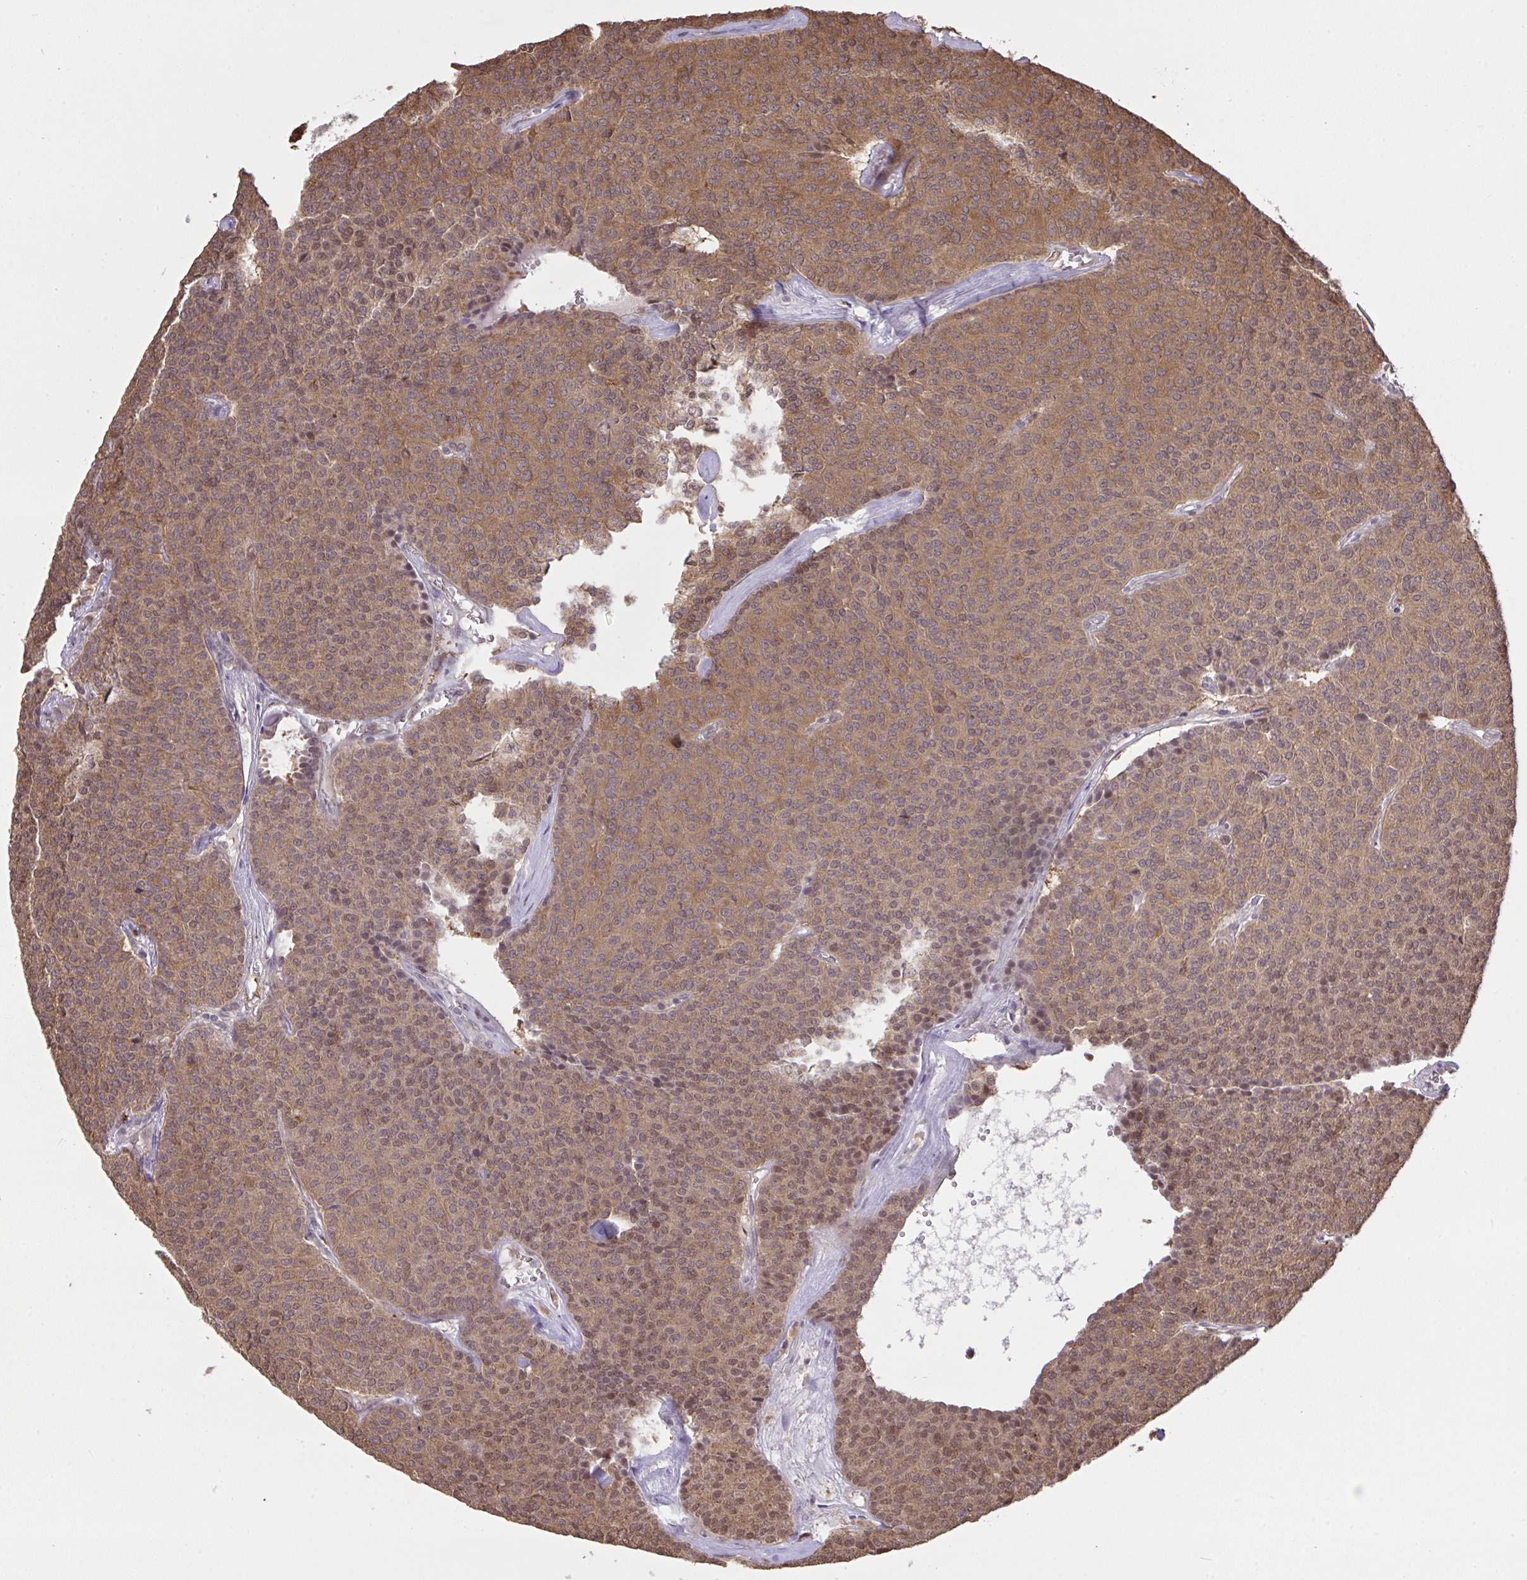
{"staining": {"intensity": "moderate", "quantity": "25%-75%", "location": "cytoplasmic/membranous,nuclear"}, "tissue": "carcinoid", "cell_type": "Tumor cells", "image_type": "cancer", "snomed": [{"axis": "morphology", "description": "Carcinoid, malignant, NOS"}, {"axis": "topography", "description": "Lung"}], "caption": "The photomicrograph shows staining of carcinoid, revealing moderate cytoplasmic/membranous and nuclear protein positivity (brown color) within tumor cells.", "gene": "C12orf57", "patient": {"sex": "male", "age": 61}}